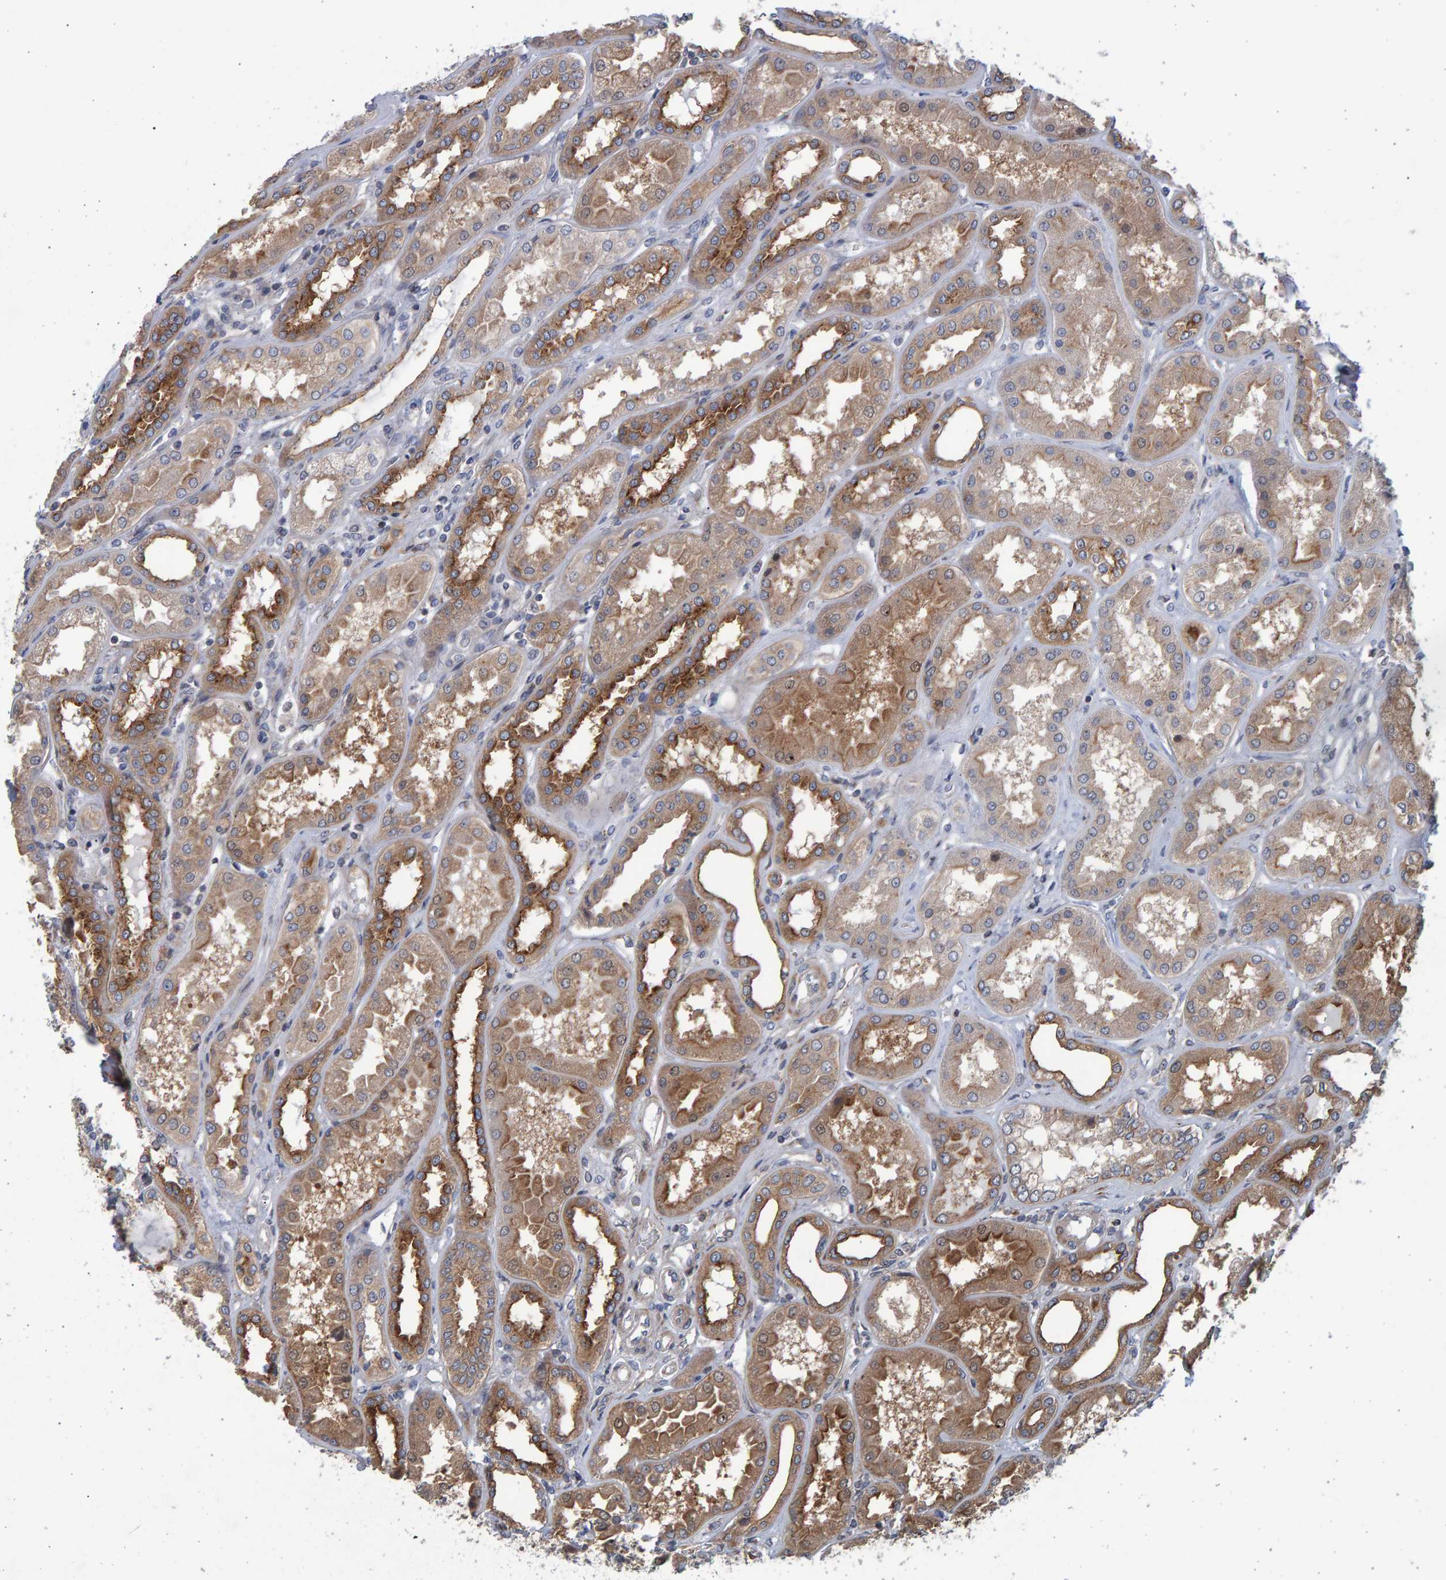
{"staining": {"intensity": "weak", "quantity": "25%-75%", "location": "cytoplasmic/membranous"}, "tissue": "kidney", "cell_type": "Cells in glomeruli", "image_type": "normal", "snomed": [{"axis": "morphology", "description": "Normal tissue, NOS"}, {"axis": "topography", "description": "Kidney"}], "caption": "Weak cytoplasmic/membranous expression is seen in approximately 25%-75% of cells in glomeruli in normal kidney.", "gene": "LRBA", "patient": {"sex": "female", "age": 56}}